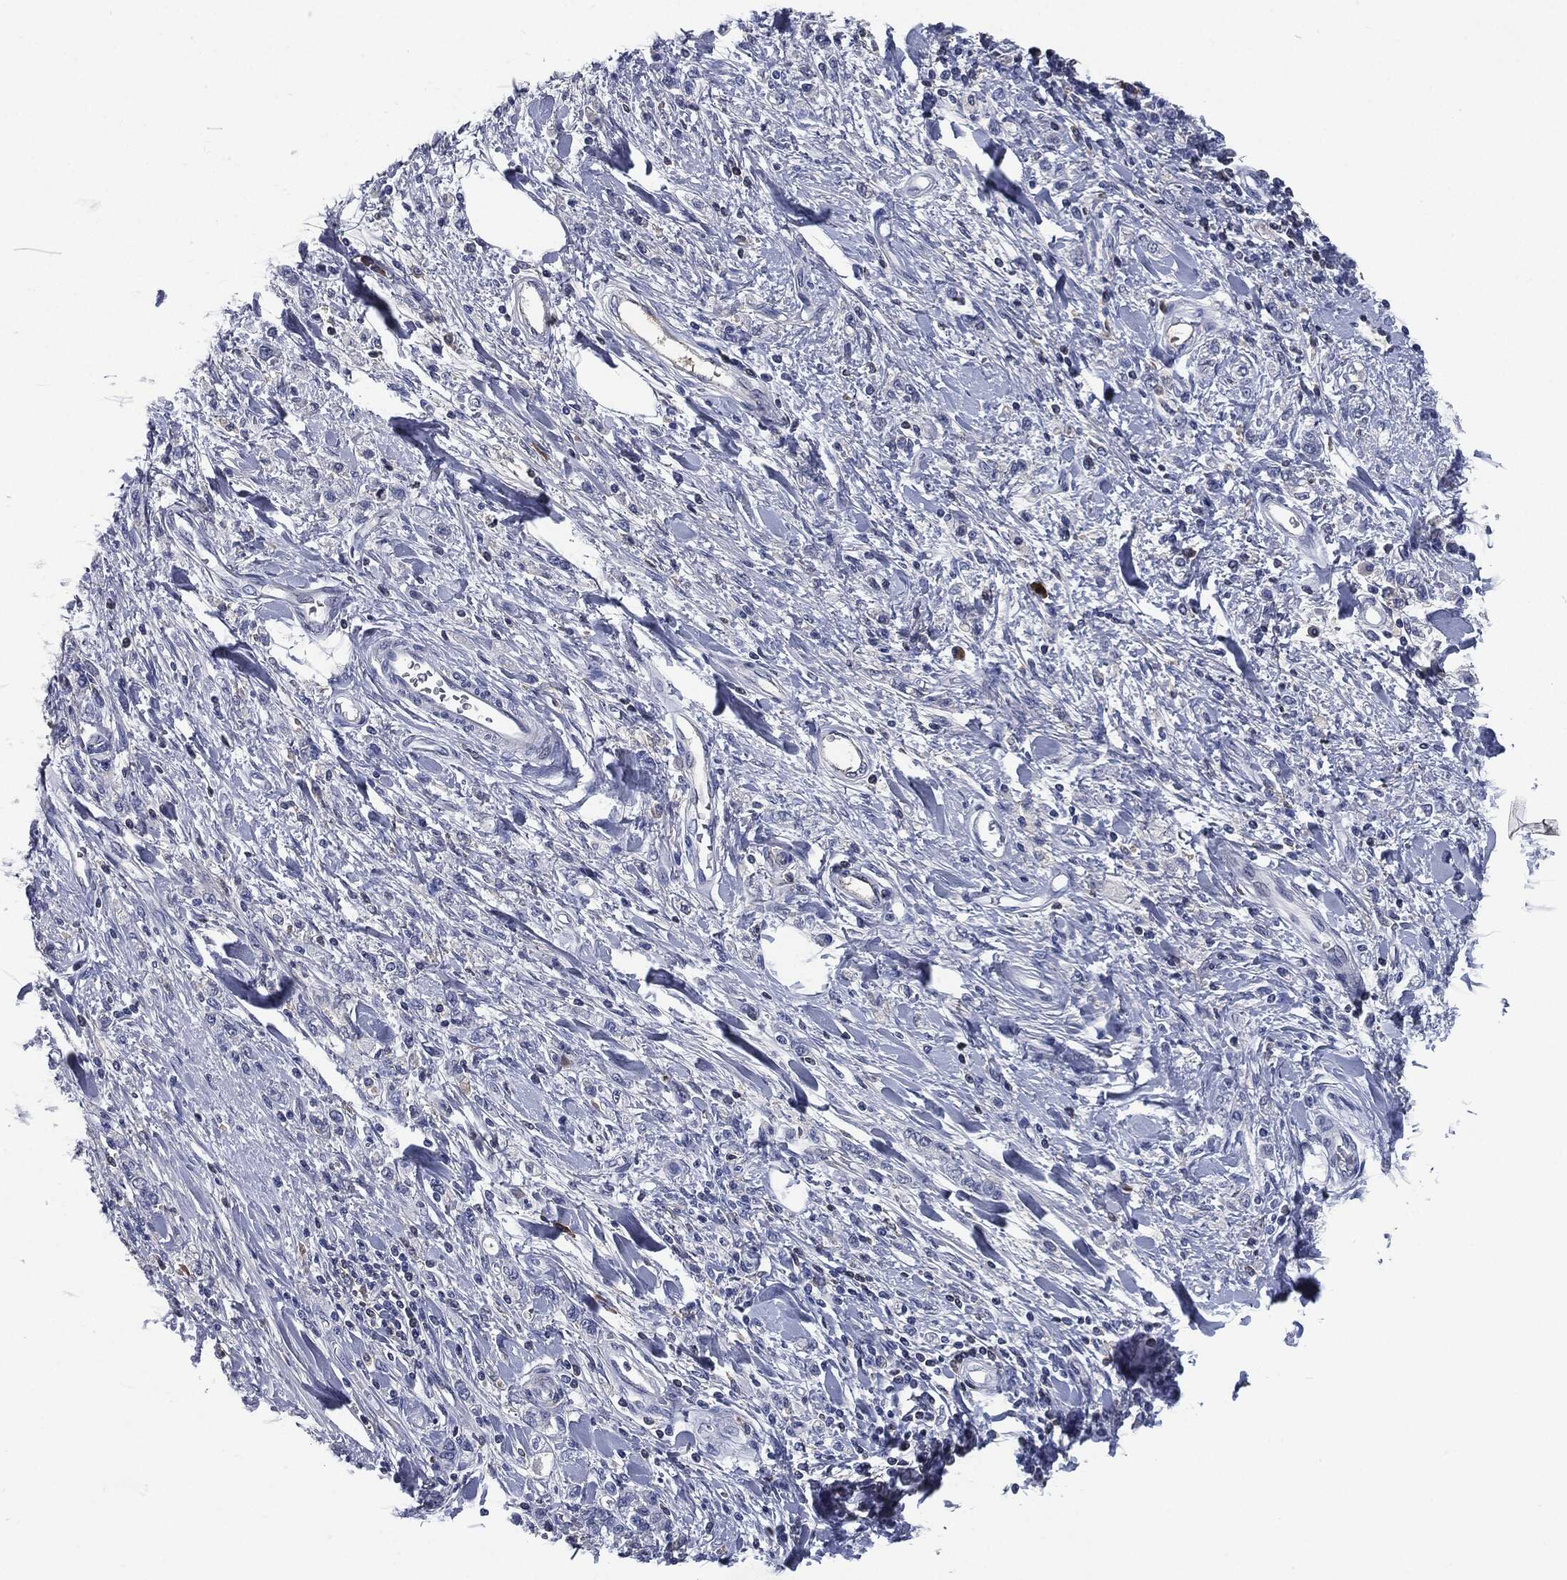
{"staining": {"intensity": "negative", "quantity": "none", "location": "none"}, "tissue": "stomach cancer", "cell_type": "Tumor cells", "image_type": "cancer", "snomed": [{"axis": "morphology", "description": "Adenocarcinoma, NOS"}, {"axis": "topography", "description": "Stomach"}], "caption": "Tumor cells show no significant staining in stomach adenocarcinoma.", "gene": "SIGLEC7", "patient": {"sex": "male", "age": 77}}